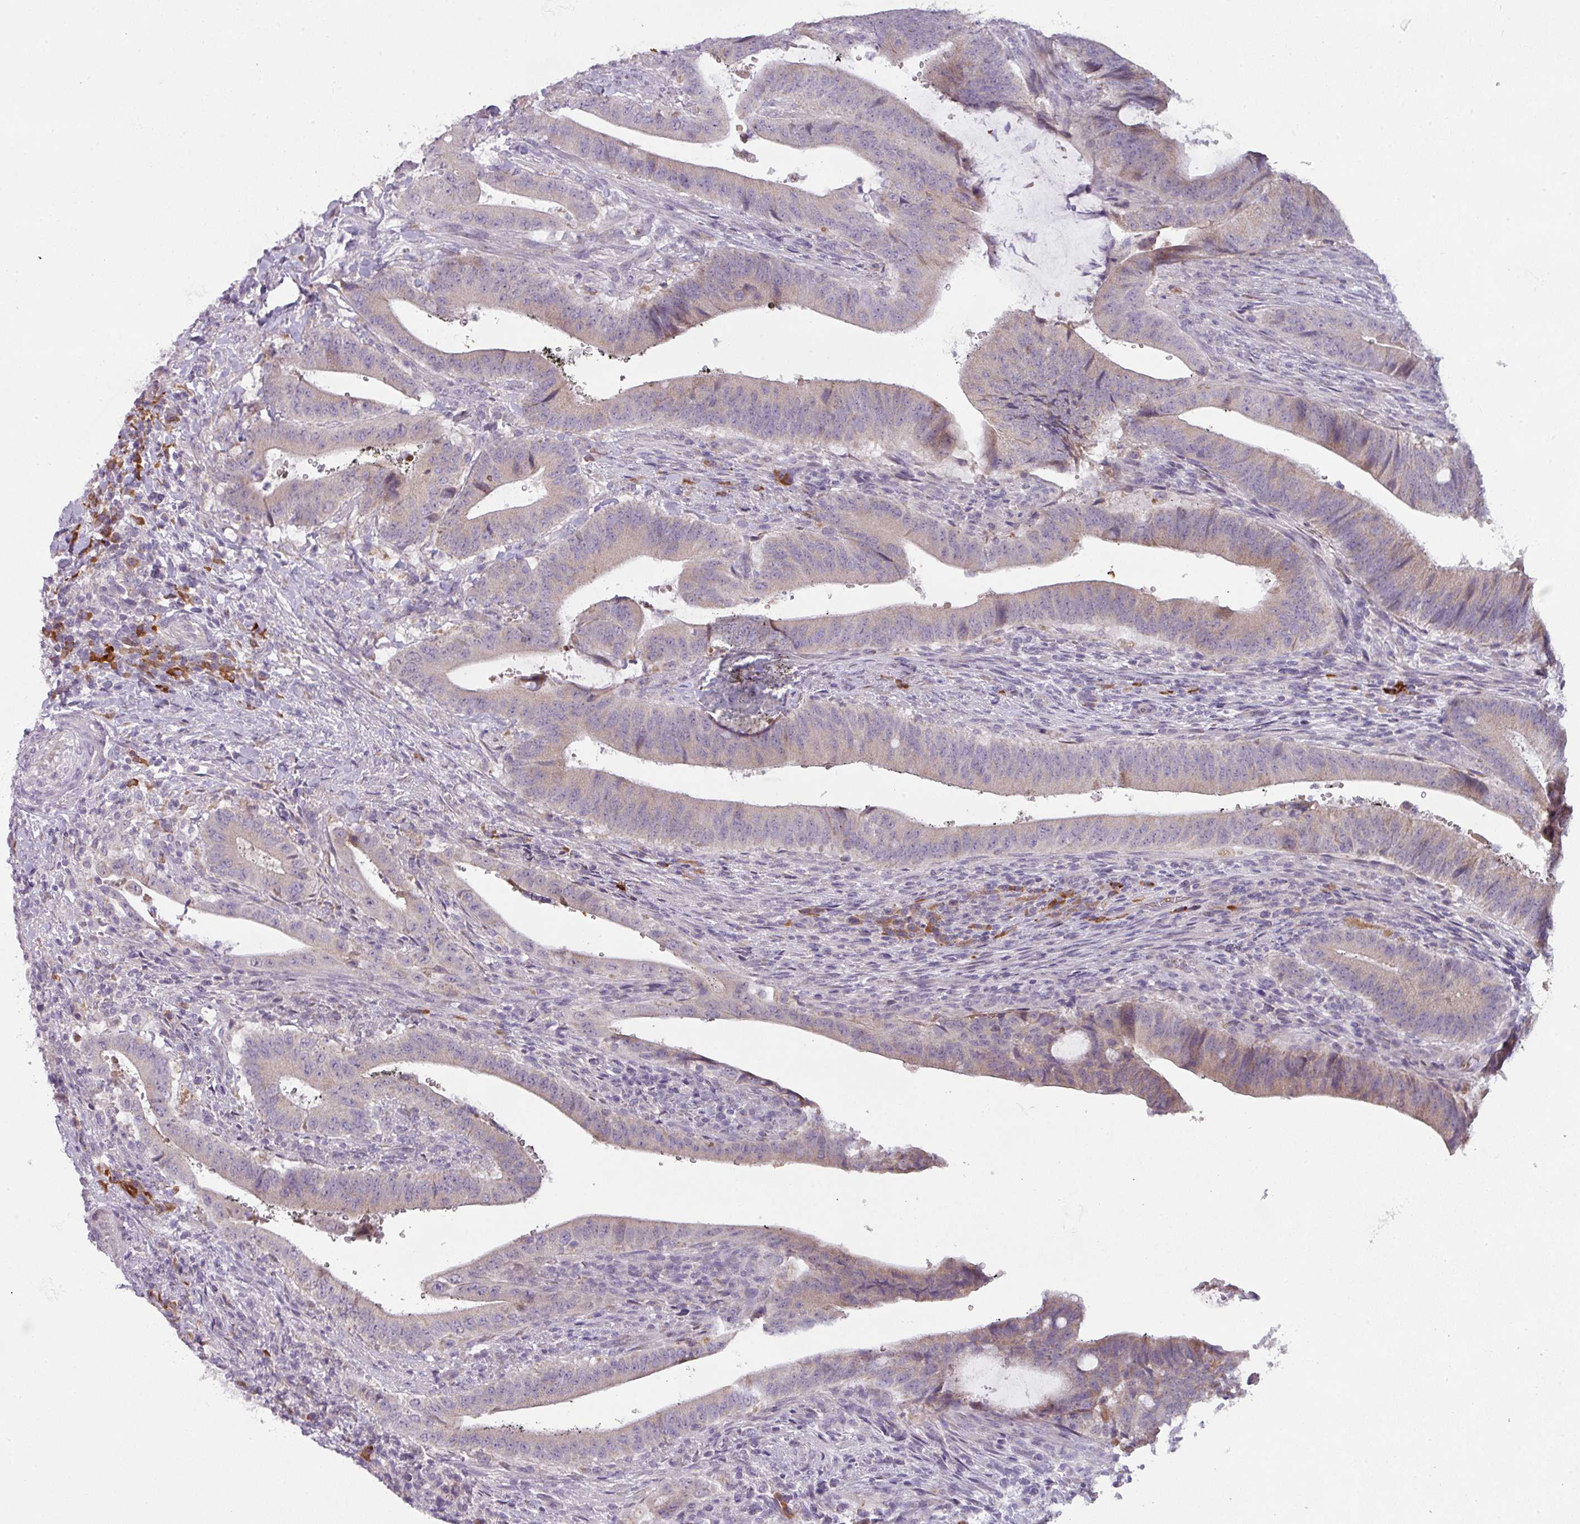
{"staining": {"intensity": "weak", "quantity": "<25%", "location": "cytoplasmic/membranous"}, "tissue": "colorectal cancer", "cell_type": "Tumor cells", "image_type": "cancer", "snomed": [{"axis": "morphology", "description": "Adenocarcinoma, NOS"}, {"axis": "topography", "description": "Colon"}], "caption": "Immunohistochemical staining of colorectal adenocarcinoma displays no significant positivity in tumor cells.", "gene": "C2orf68", "patient": {"sex": "female", "age": 43}}